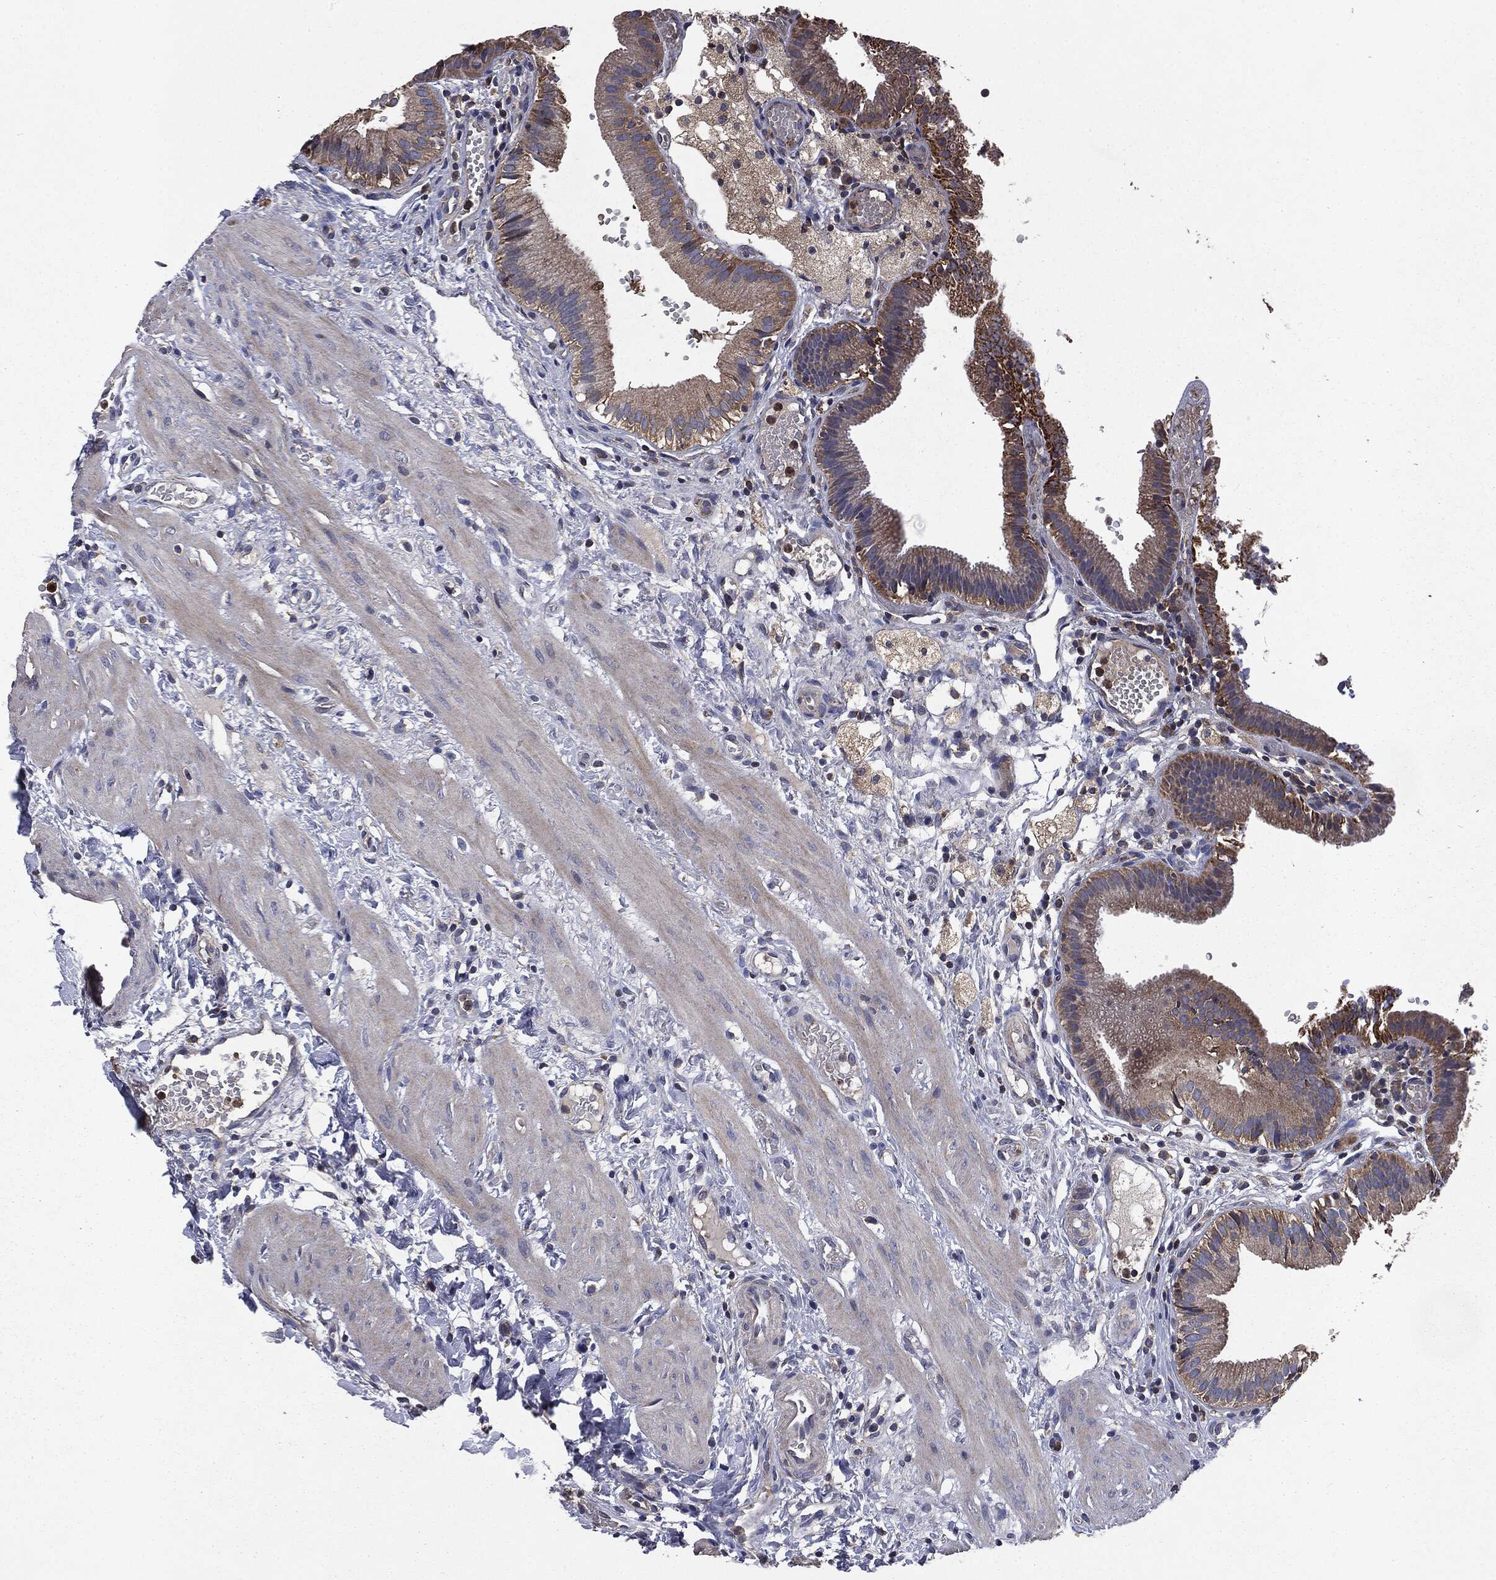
{"staining": {"intensity": "moderate", "quantity": "25%-75%", "location": "cytoplasmic/membranous"}, "tissue": "gallbladder", "cell_type": "Glandular cells", "image_type": "normal", "snomed": [{"axis": "morphology", "description": "Normal tissue, NOS"}, {"axis": "topography", "description": "Gallbladder"}], "caption": "Immunohistochemistry (IHC) of normal gallbladder demonstrates medium levels of moderate cytoplasmic/membranous expression in about 25%-75% of glandular cells. (Stains: DAB (3,3'-diaminobenzidine) in brown, nuclei in blue, Microscopy: brightfield microscopy at high magnification).", "gene": "MAPK6", "patient": {"sex": "female", "age": 24}}